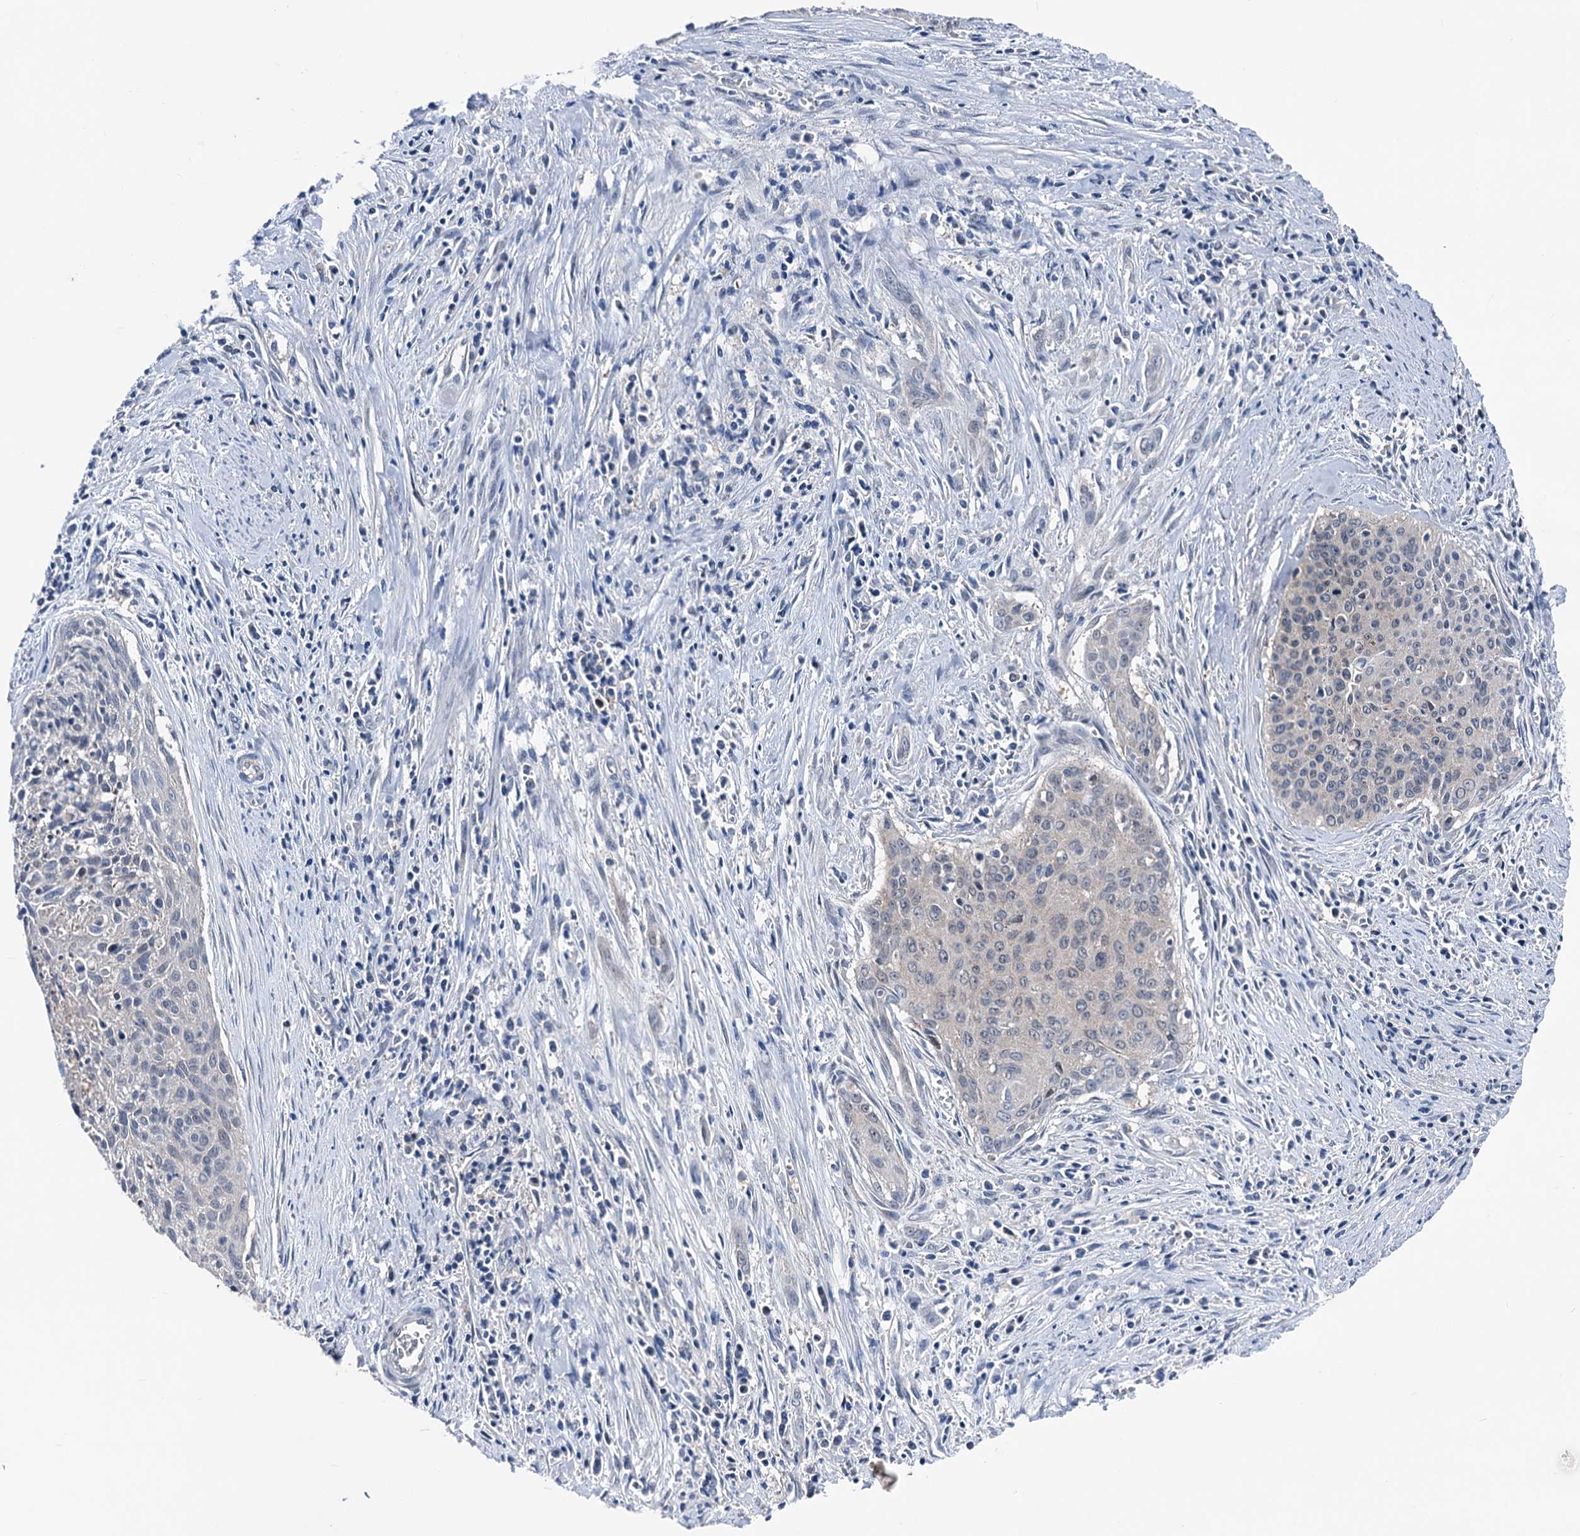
{"staining": {"intensity": "negative", "quantity": "none", "location": "none"}, "tissue": "cervical cancer", "cell_type": "Tumor cells", "image_type": "cancer", "snomed": [{"axis": "morphology", "description": "Squamous cell carcinoma, NOS"}, {"axis": "topography", "description": "Cervix"}], "caption": "This histopathology image is of cervical cancer (squamous cell carcinoma) stained with immunohistochemistry to label a protein in brown with the nuclei are counter-stained blue. There is no staining in tumor cells.", "gene": "GLO1", "patient": {"sex": "female", "age": 55}}